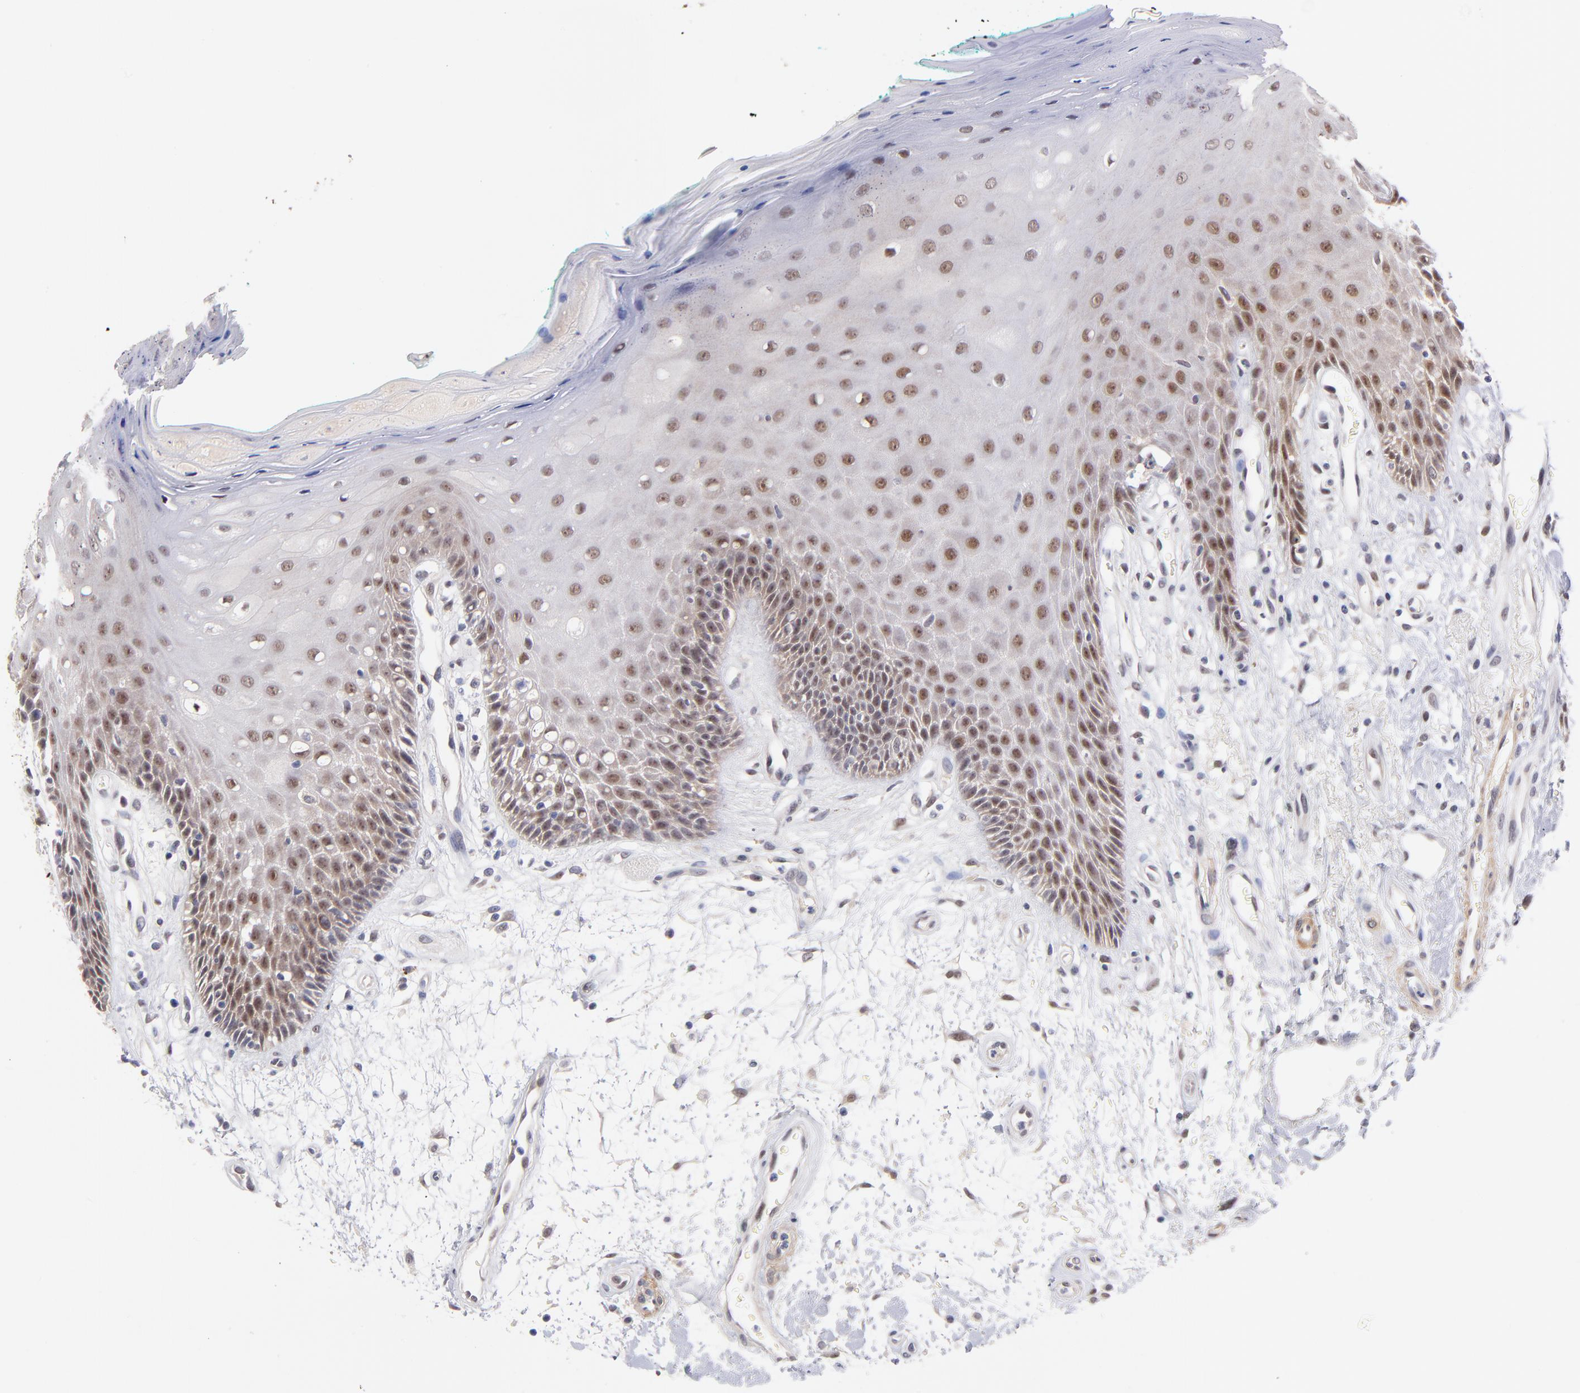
{"staining": {"intensity": "weak", "quantity": ">75%", "location": "nuclear"}, "tissue": "oral mucosa", "cell_type": "Squamous epithelial cells", "image_type": "normal", "snomed": [{"axis": "morphology", "description": "Normal tissue, NOS"}, {"axis": "morphology", "description": "Squamous cell carcinoma, NOS"}, {"axis": "topography", "description": "Skeletal muscle"}, {"axis": "topography", "description": "Oral tissue"}, {"axis": "topography", "description": "Head-Neck"}], "caption": "This micrograph reveals immunohistochemistry (IHC) staining of benign human oral mucosa, with low weak nuclear staining in approximately >75% of squamous epithelial cells.", "gene": "UBE2E2", "patient": {"sex": "female", "age": 84}}